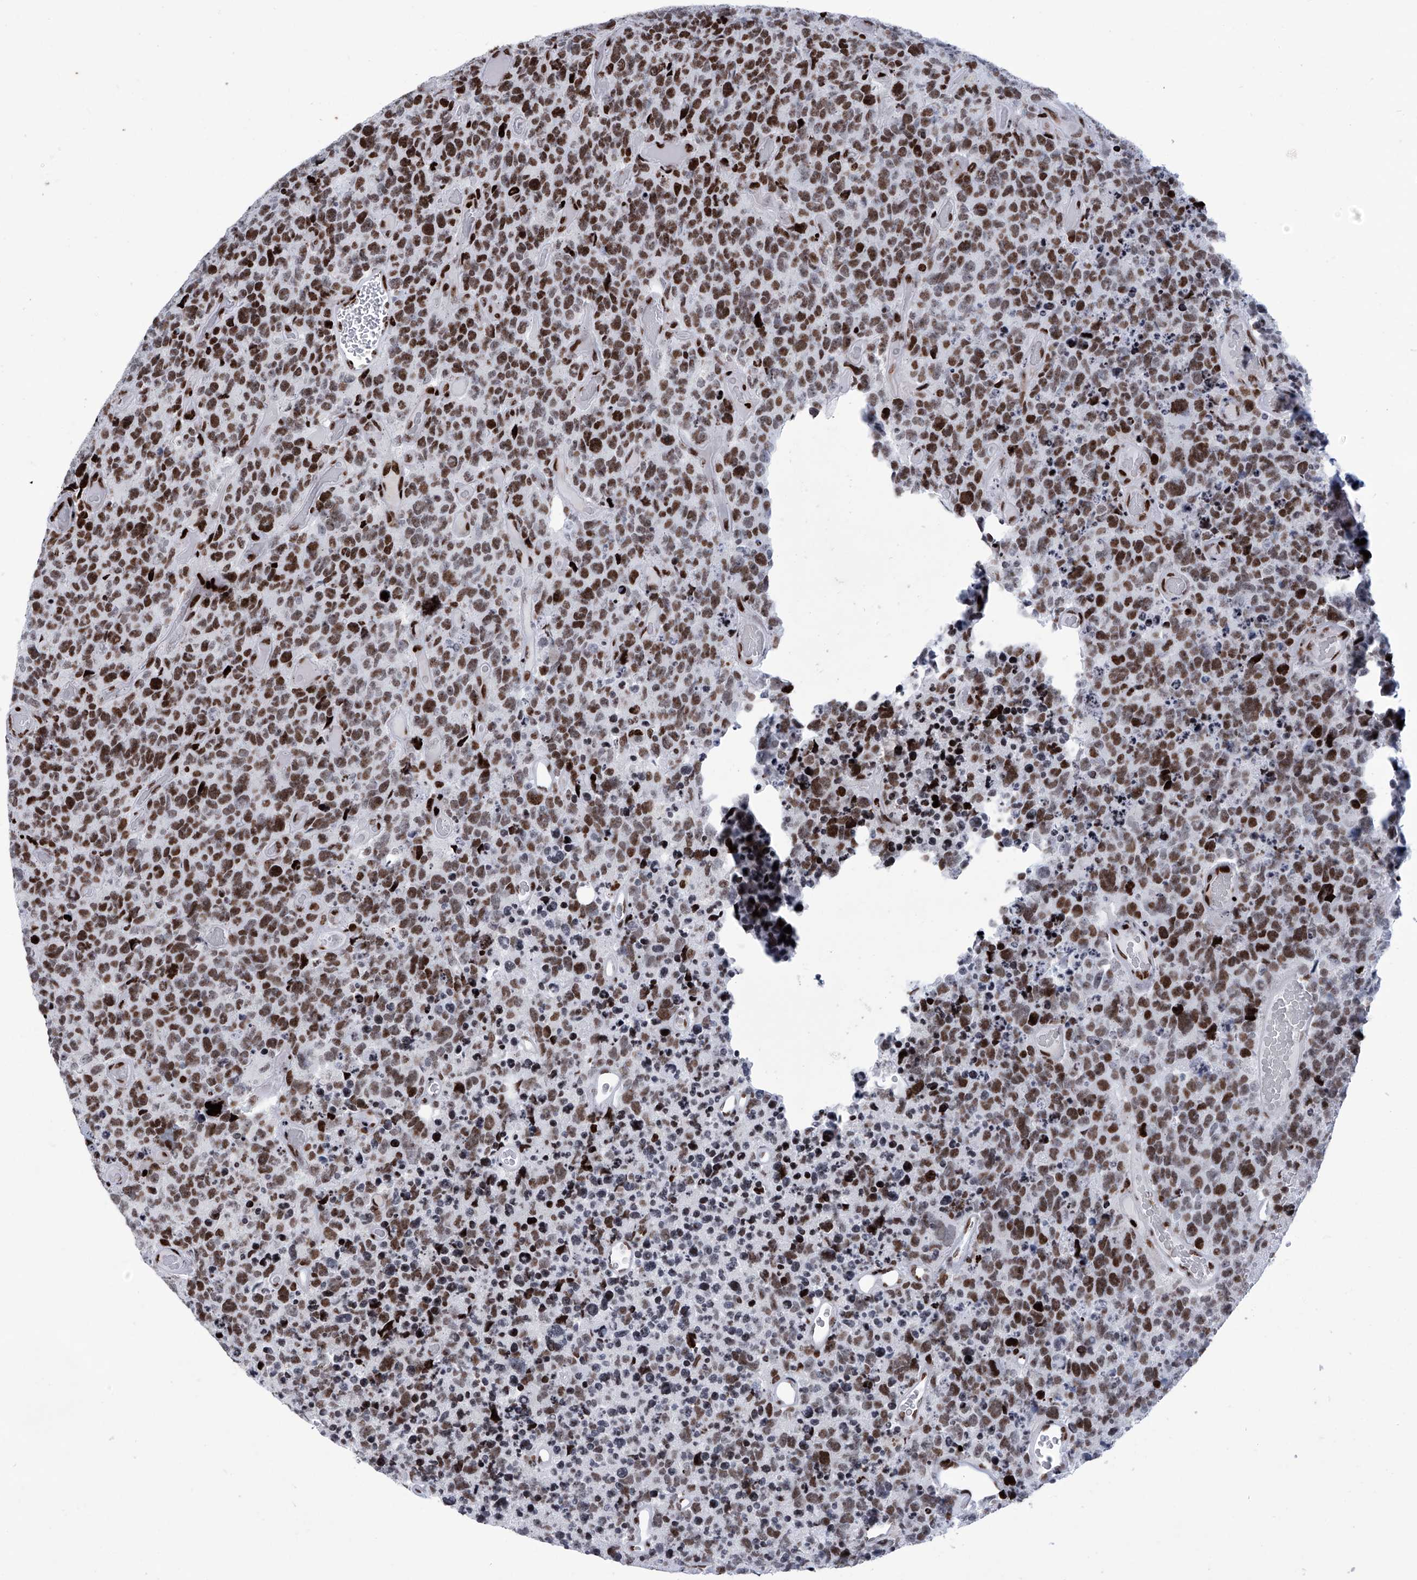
{"staining": {"intensity": "strong", "quantity": ">75%", "location": "nuclear"}, "tissue": "glioma", "cell_type": "Tumor cells", "image_type": "cancer", "snomed": [{"axis": "morphology", "description": "Glioma, malignant, High grade"}, {"axis": "topography", "description": "Brain"}], "caption": "High-power microscopy captured an immunohistochemistry photomicrograph of glioma, revealing strong nuclear positivity in approximately >75% of tumor cells.", "gene": "HEY2", "patient": {"sex": "male", "age": 69}}